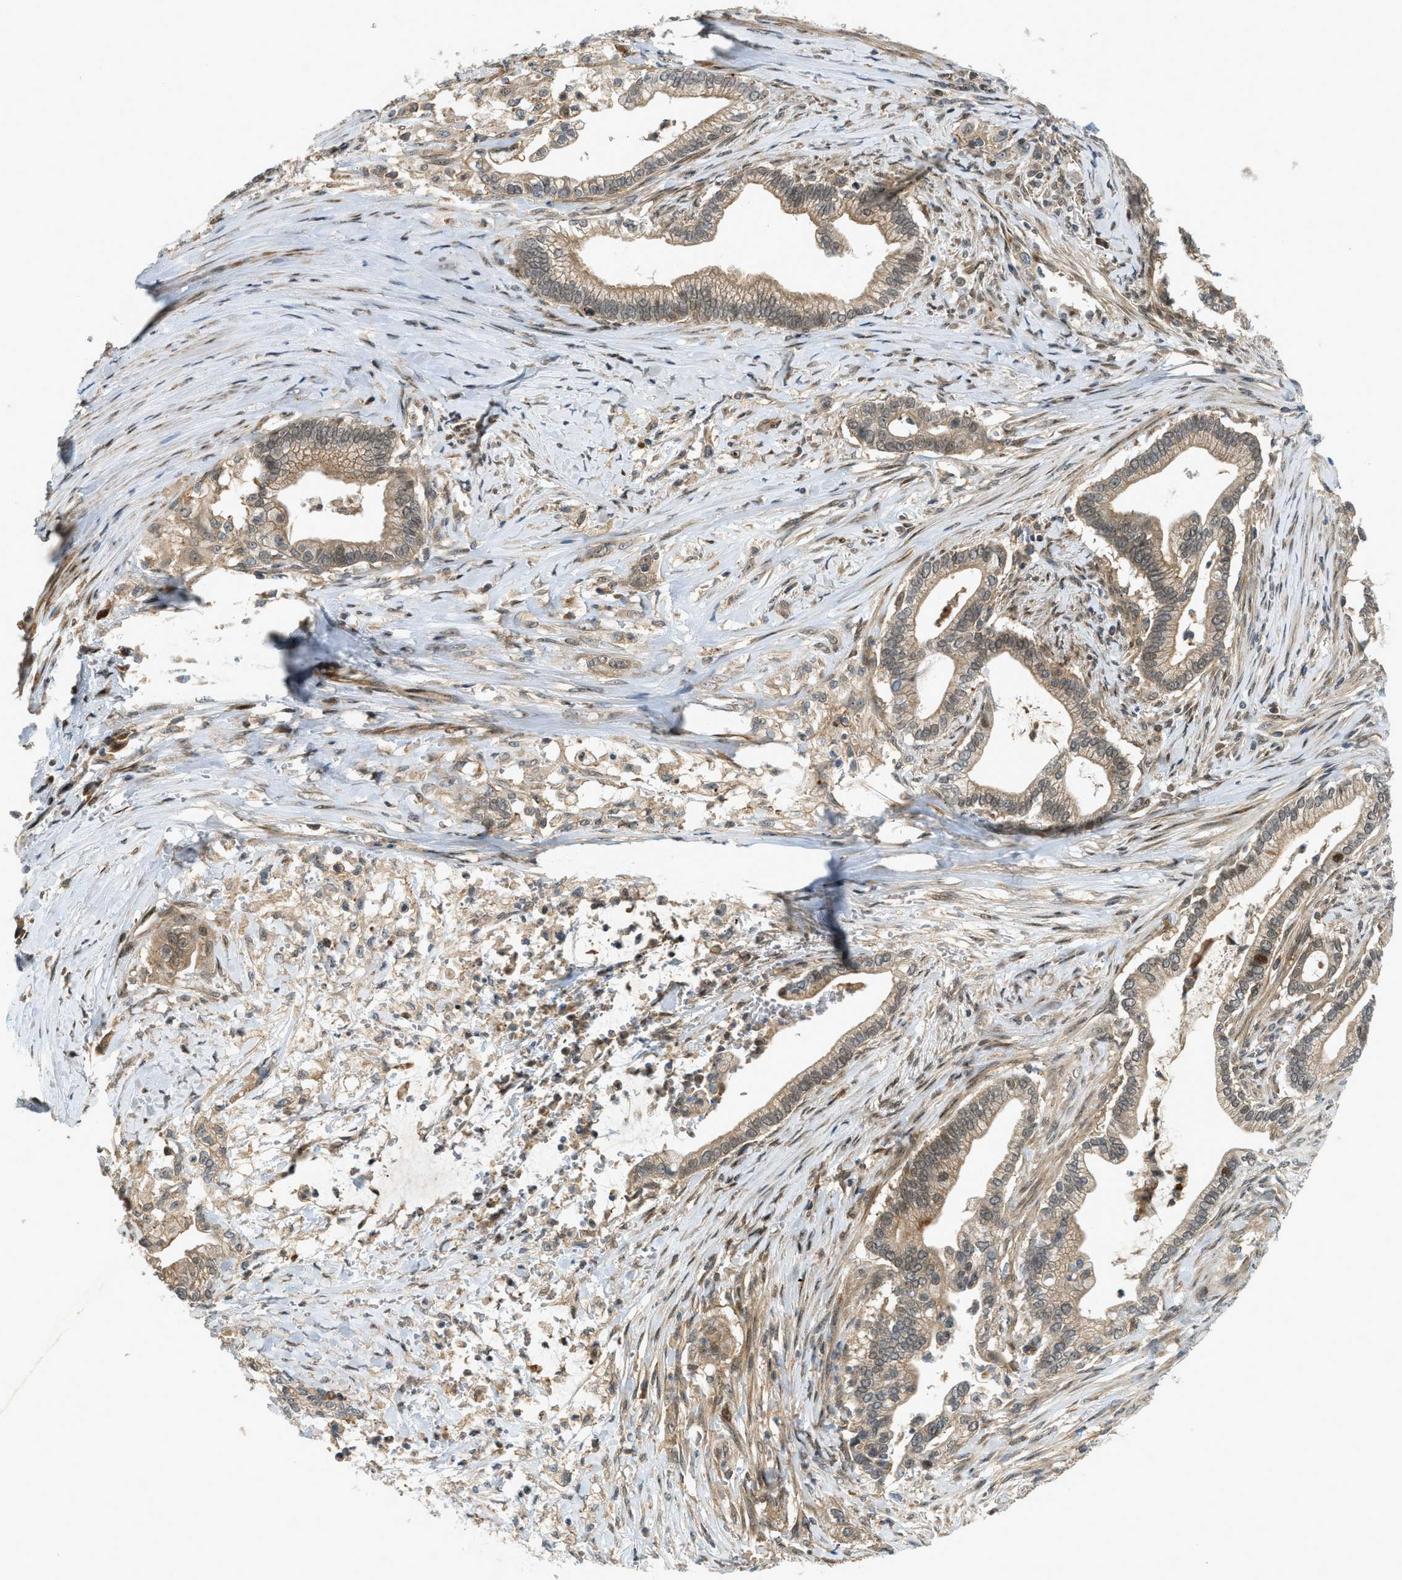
{"staining": {"intensity": "weak", "quantity": ">75%", "location": "cytoplasmic/membranous"}, "tissue": "pancreatic cancer", "cell_type": "Tumor cells", "image_type": "cancer", "snomed": [{"axis": "morphology", "description": "Adenocarcinoma, NOS"}, {"axis": "topography", "description": "Pancreas"}], "caption": "Immunohistochemical staining of human pancreatic cancer (adenocarcinoma) demonstrates weak cytoplasmic/membranous protein positivity in about >75% of tumor cells.", "gene": "TRAPPC14", "patient": {"sex": "male", "age": 69}}